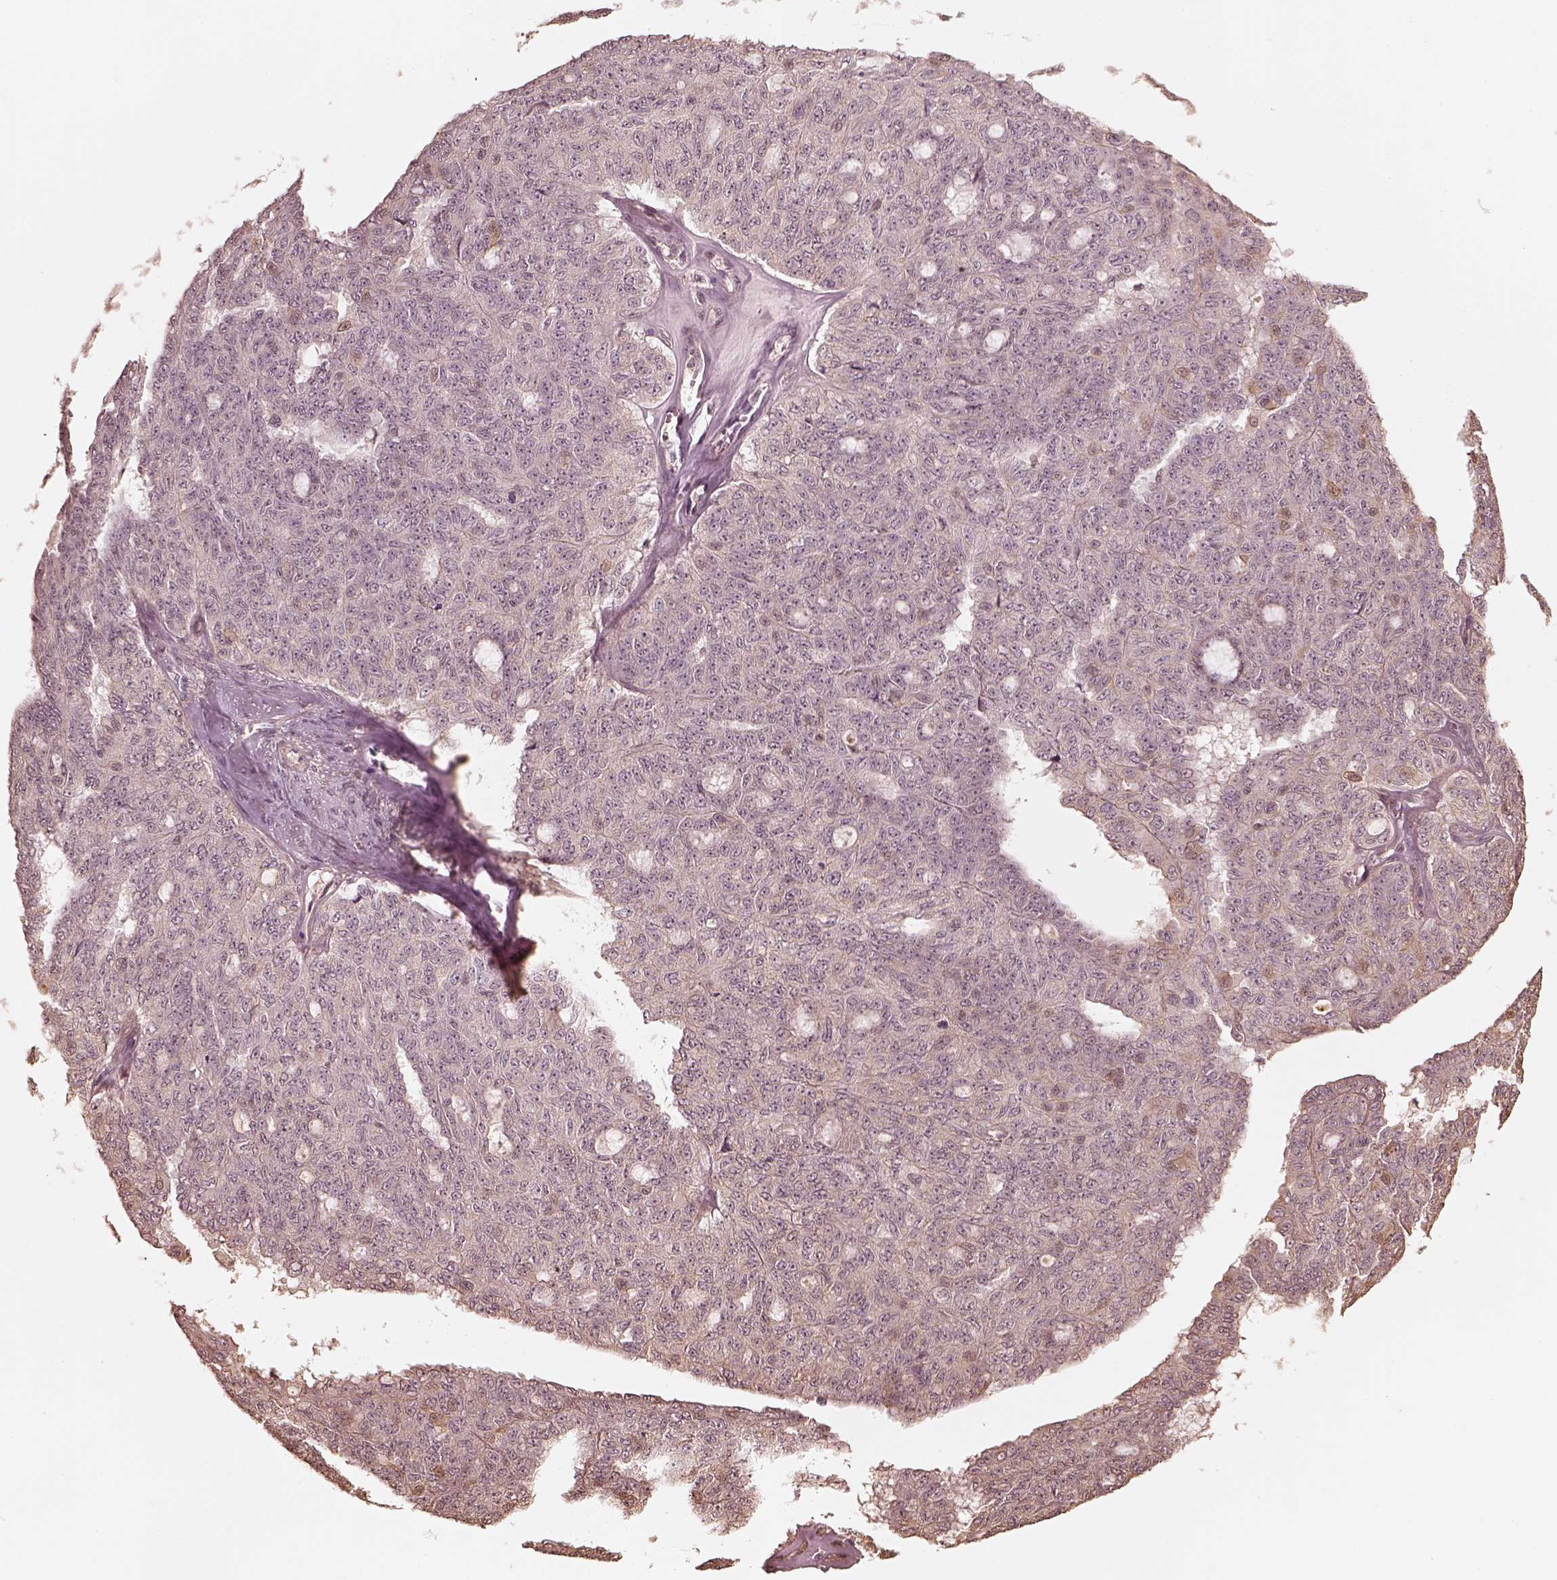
{"staining": {"intensity": "negative", "quantity": "none", "location": "none"}, "tissue": "ovarian cancer", "cell_type": "Tumor cells", "image_type": "cancer", "snomed": [{"axis": "morphology", "description": "Cystadenocarcinoma, serous, NOS"}, {"axis": "topography", "description": "Ovary"}], "caption": "Immunohistochemistry (IHC) of serous cystadenocarcinoma (ovarian) reveals no expression in tumor cells.", "gene": "KIF5C", "patient": {"sex": "female", "age": 71}}